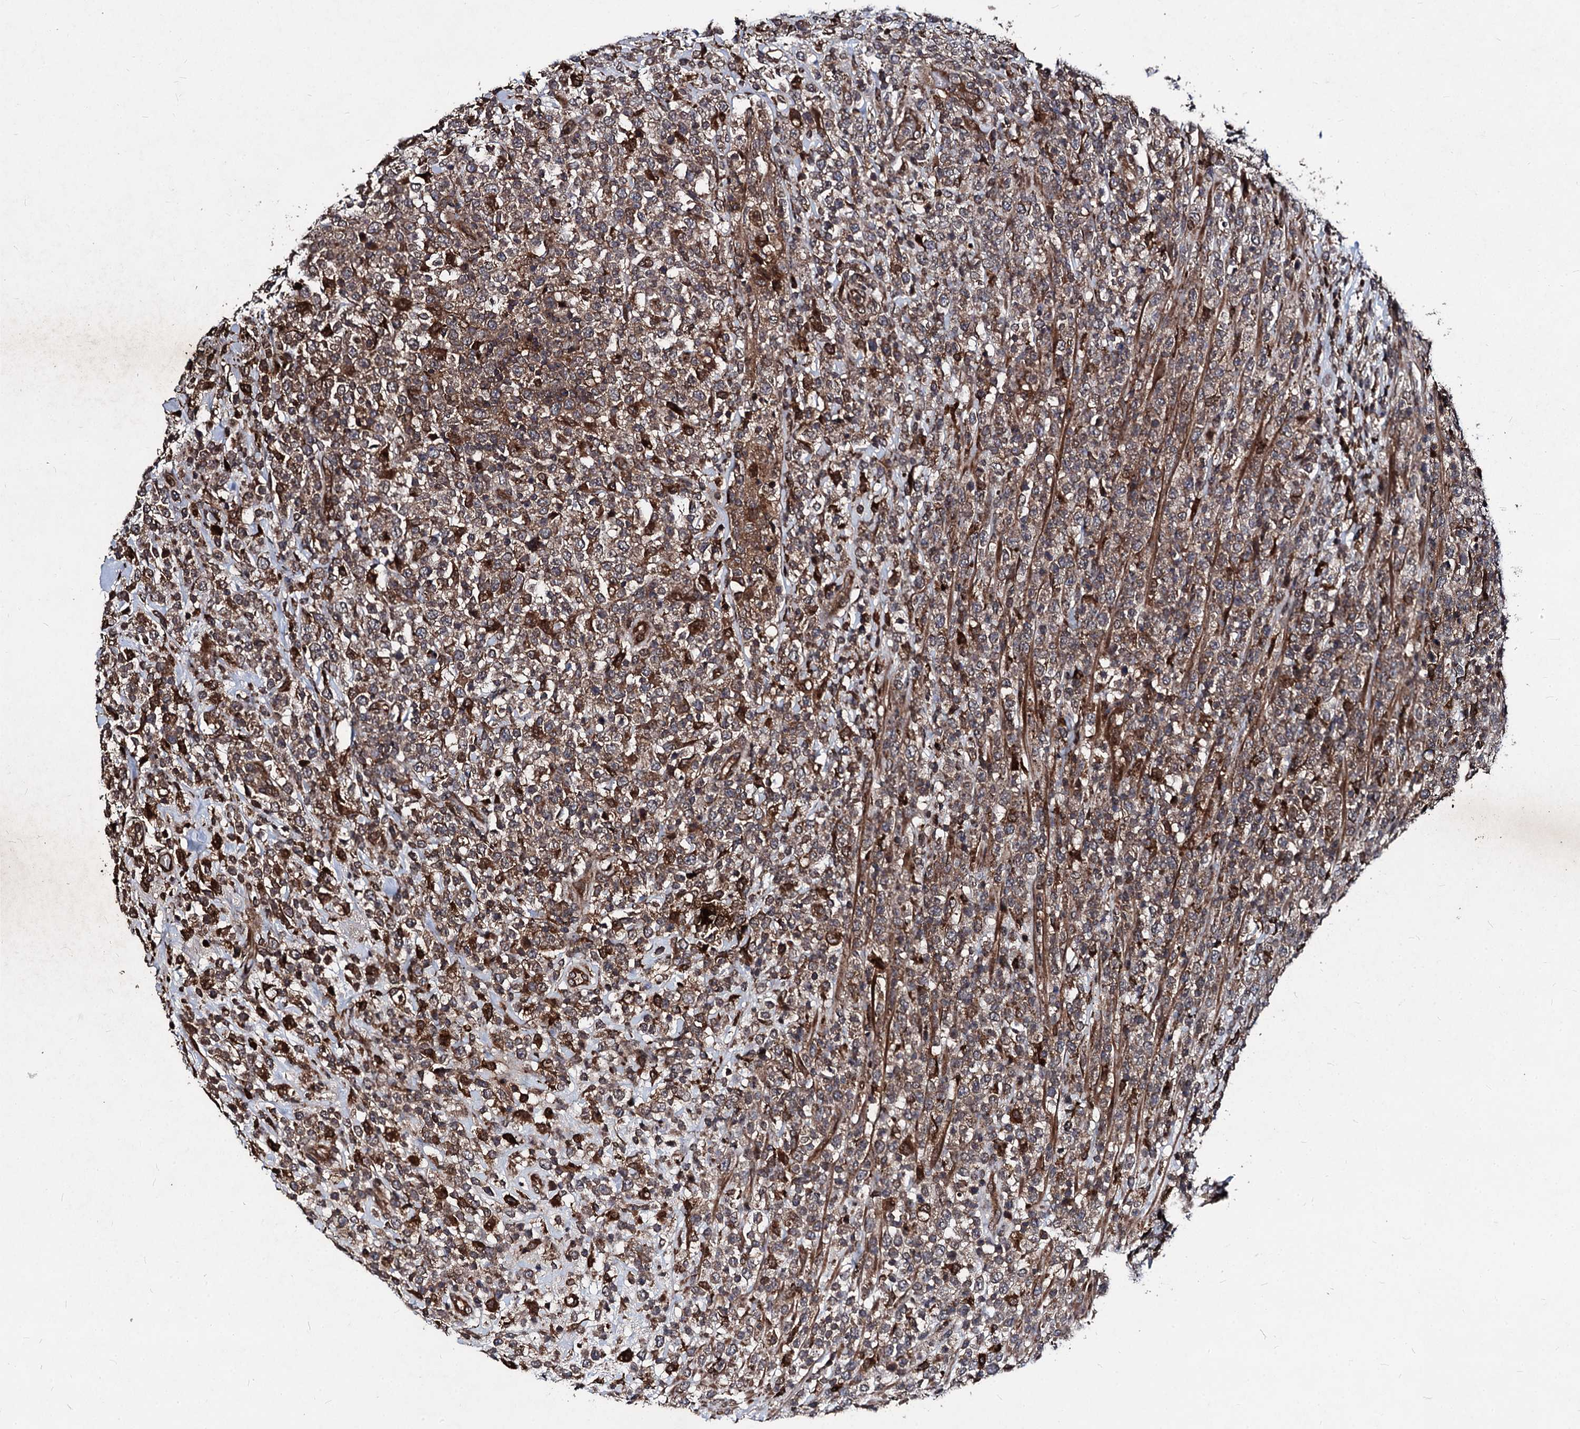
{"staining": {"intensity": "moderate", "quantity": ">75%", "location": "cytoplasmic/membranous"}, "tissue": "lymphoma", "cell_type": "Tumor cells", "image_type": "cancer", "snomed": [{"axis": "morphology", "description": "Malignant lymphoma, non-Hodgkin's type, High grade"}, {"axis": "topography", "description": "Colon"}], "caption": "Immunohistochemistry (IHC) (DAB (3,3'-diaminobenzidine)) staining of human lymphoma exhibits moderate cytoplasmic/membranous protein positivity in approximately >75% of tumor cells.", "gene": "BCL2L2", "patient": {"sex": "female", "age": 53}}